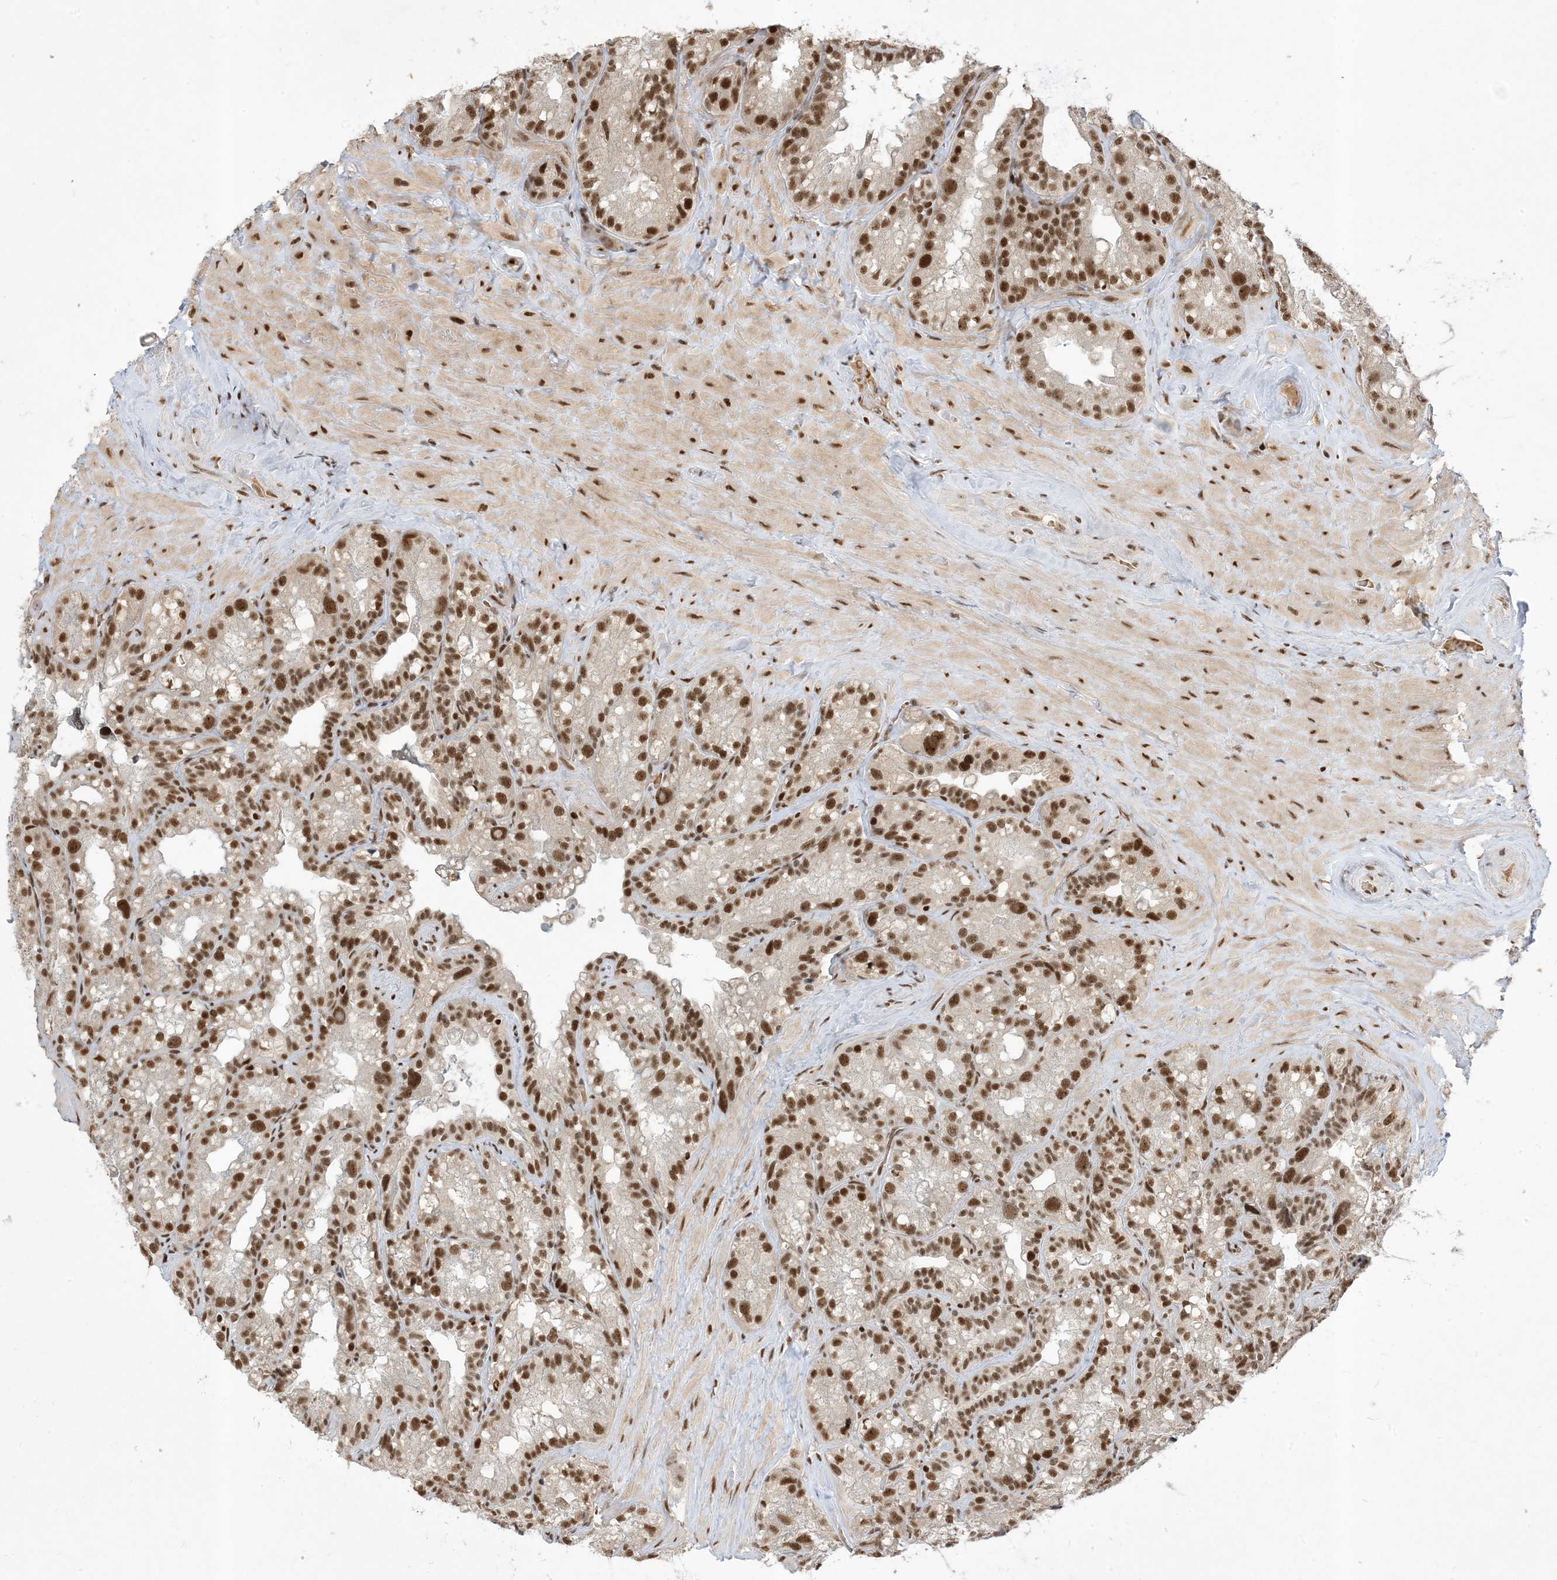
{"staining": {"intensity": "strong", "quantity": ">75%", "location": "nuclear"}, "tissue": "seminal vesicle", "cell_type": "Glandular cells", "image_type": "normal", "snomed": [{"axis": "morphology", "description": "Normal tissue, NOS"}, {"axis": "topography", "description": "Prostate"}, {"axis": "topography", "description": "Seminal veicle"}], "caption": "Strong nuclear protein expression is identified in about >75% of glandular cells in seminal vesicle. Immunohistochemistry (ihc) stains the protein in brown and the nuclei are stained blue.", "gene": "PPIL2", "patient": {"sex": "male", "age": 68}}